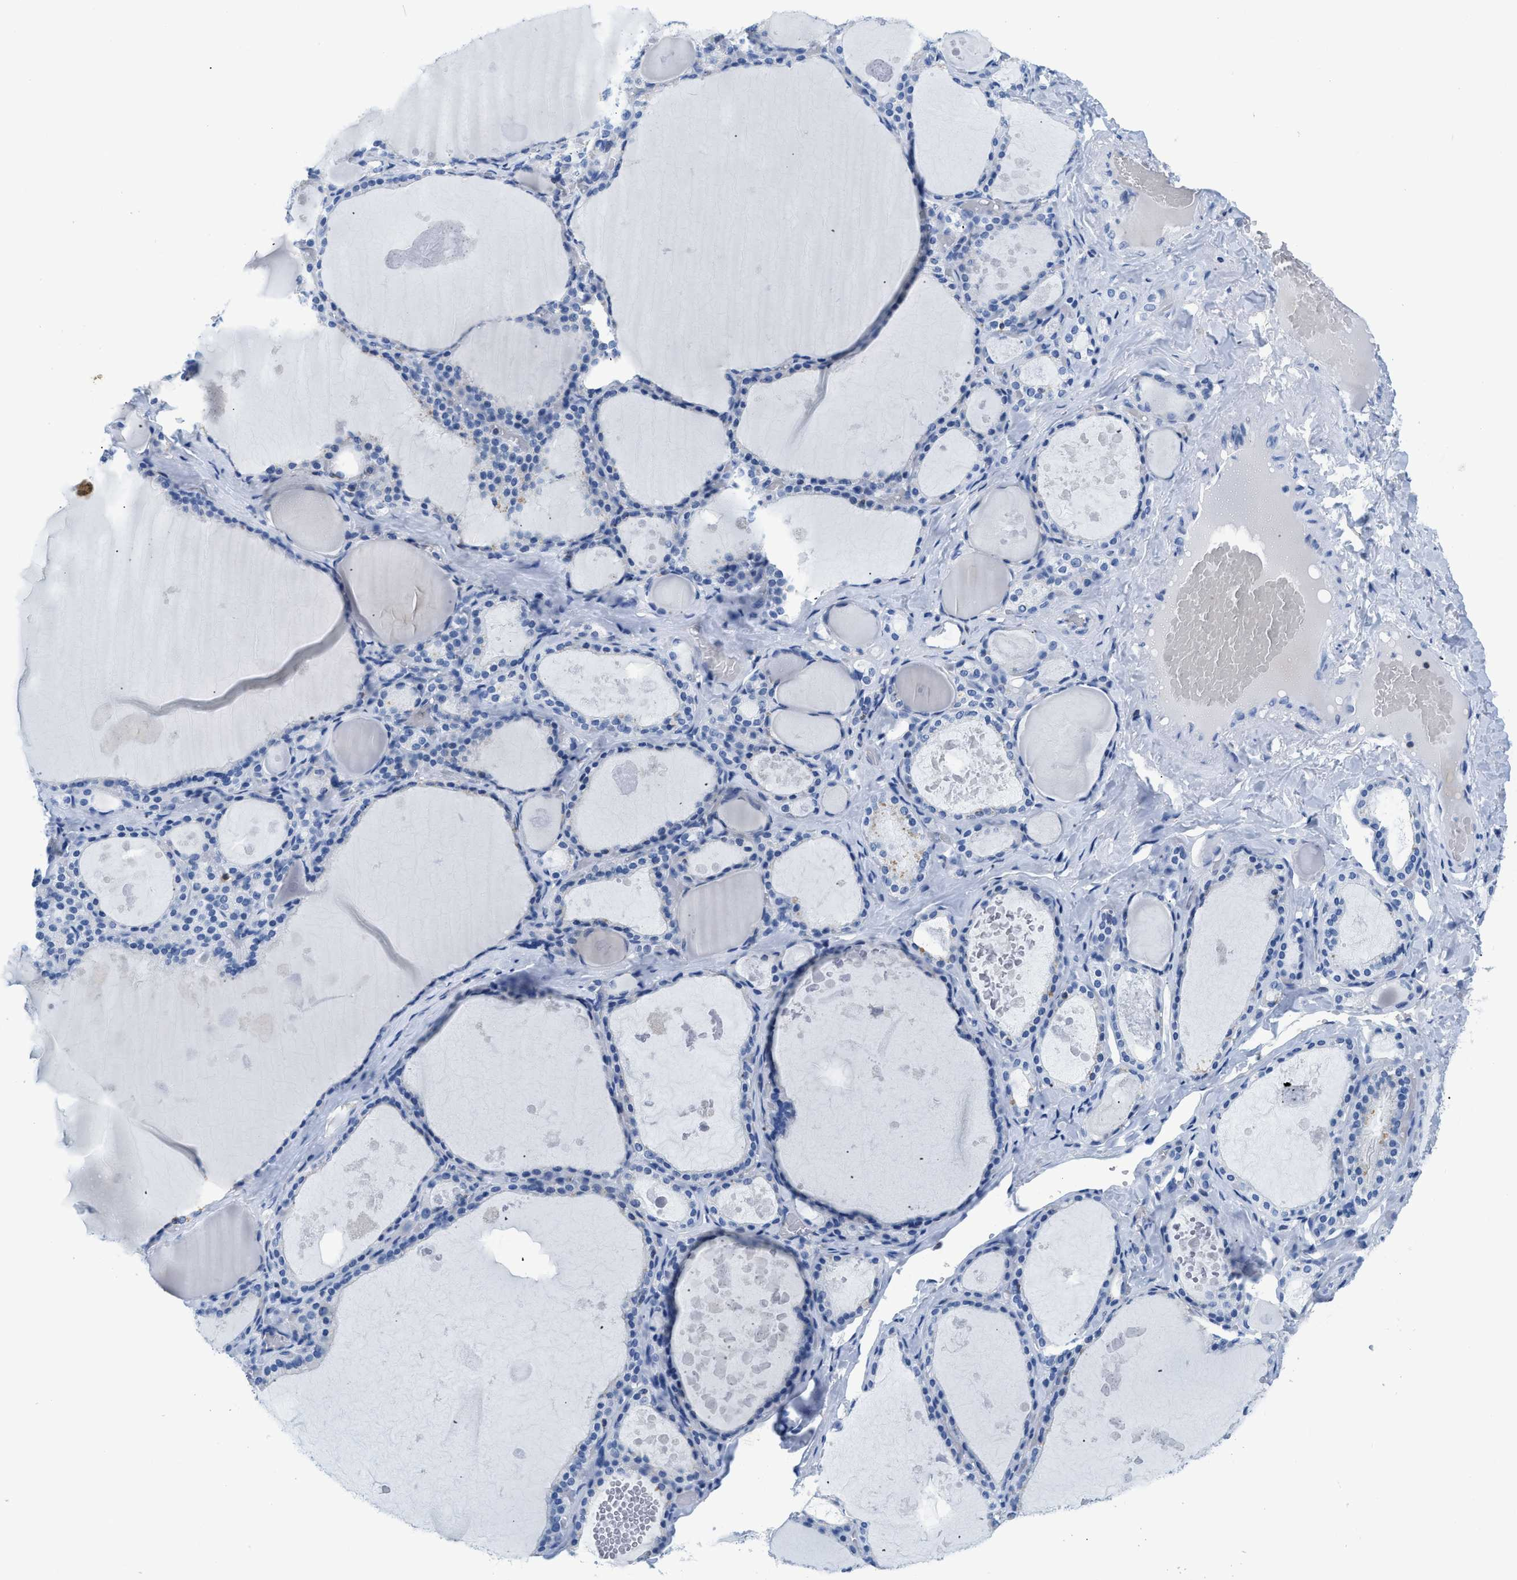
{"staining": {"intensity": "negative", "quantity": "none", "location": "none"}, "tissue": "thyroid gland", "cell_type": "Glandular cells", "image_type": "normal", "snomed": [{"axis": "morphology", "description": "Normal tissue, NOS"}, {"axis": "topography", "description": "Thyroid gland"}], "caption": "High power microscopy histopathology image of an immunohistochemistry micrograph of normal thyroid gland, revealing no significant expression in glandular cells.", "gene": "NFATC2", "patient": {"sex": "male", "age": 56}}